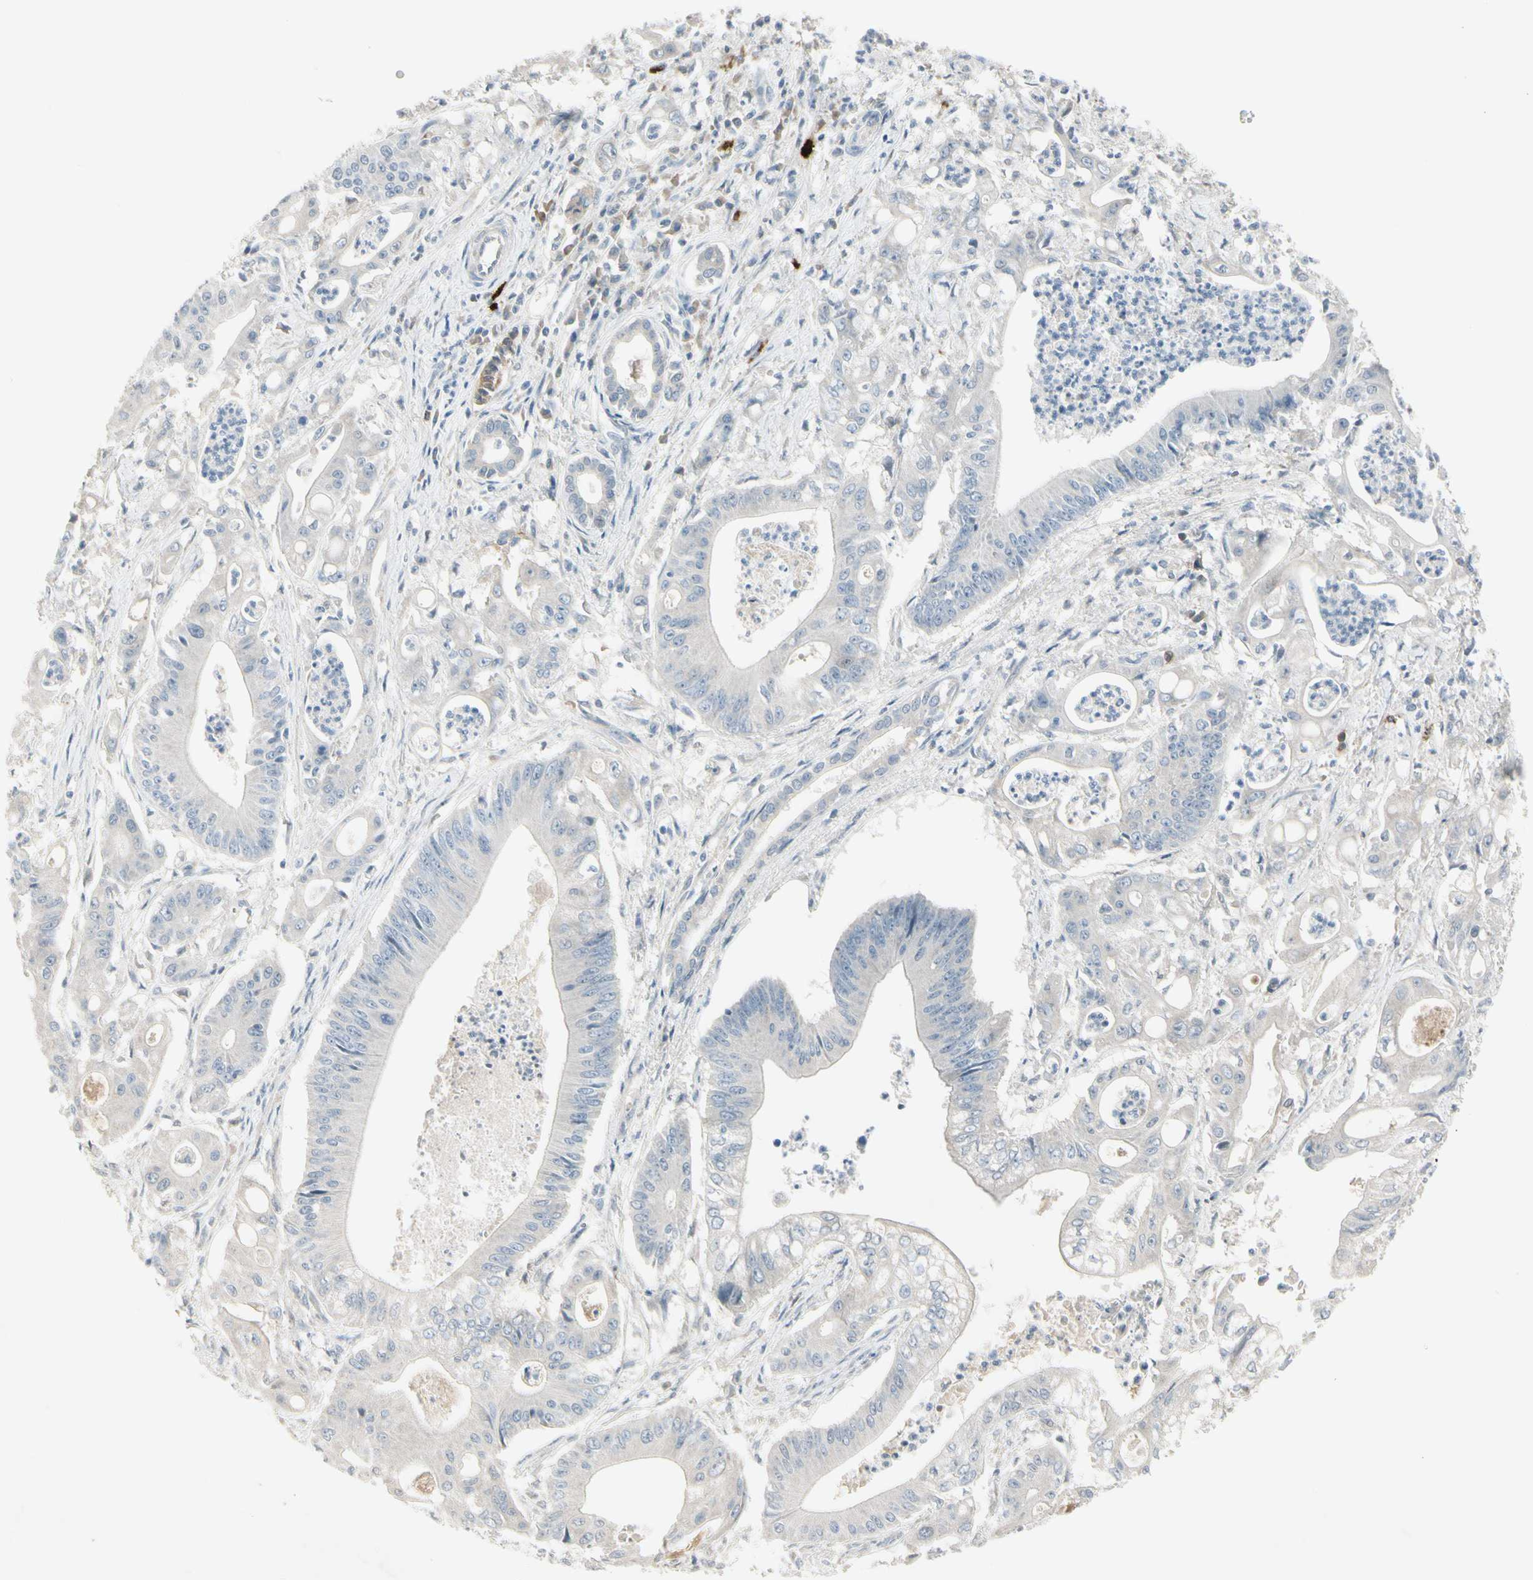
{"staining": {"intensity": "negative", "quantity": "none", "location": "none"}, "tissue": "pancreatic cancer", "cell_type": "Tumor cells", "image_type": "cancer", "snomed": [{"axis": "morphology", "description": "Normal tissue, NOS"}, {"axis": "topography", "description": "Lymph node"}], "caption": "The photomicrograph shows no significant staining in tumor cells of pancreatic cancer.", "gene": "MAPRE3", "patient": {"sex": "male", "age": 62}}